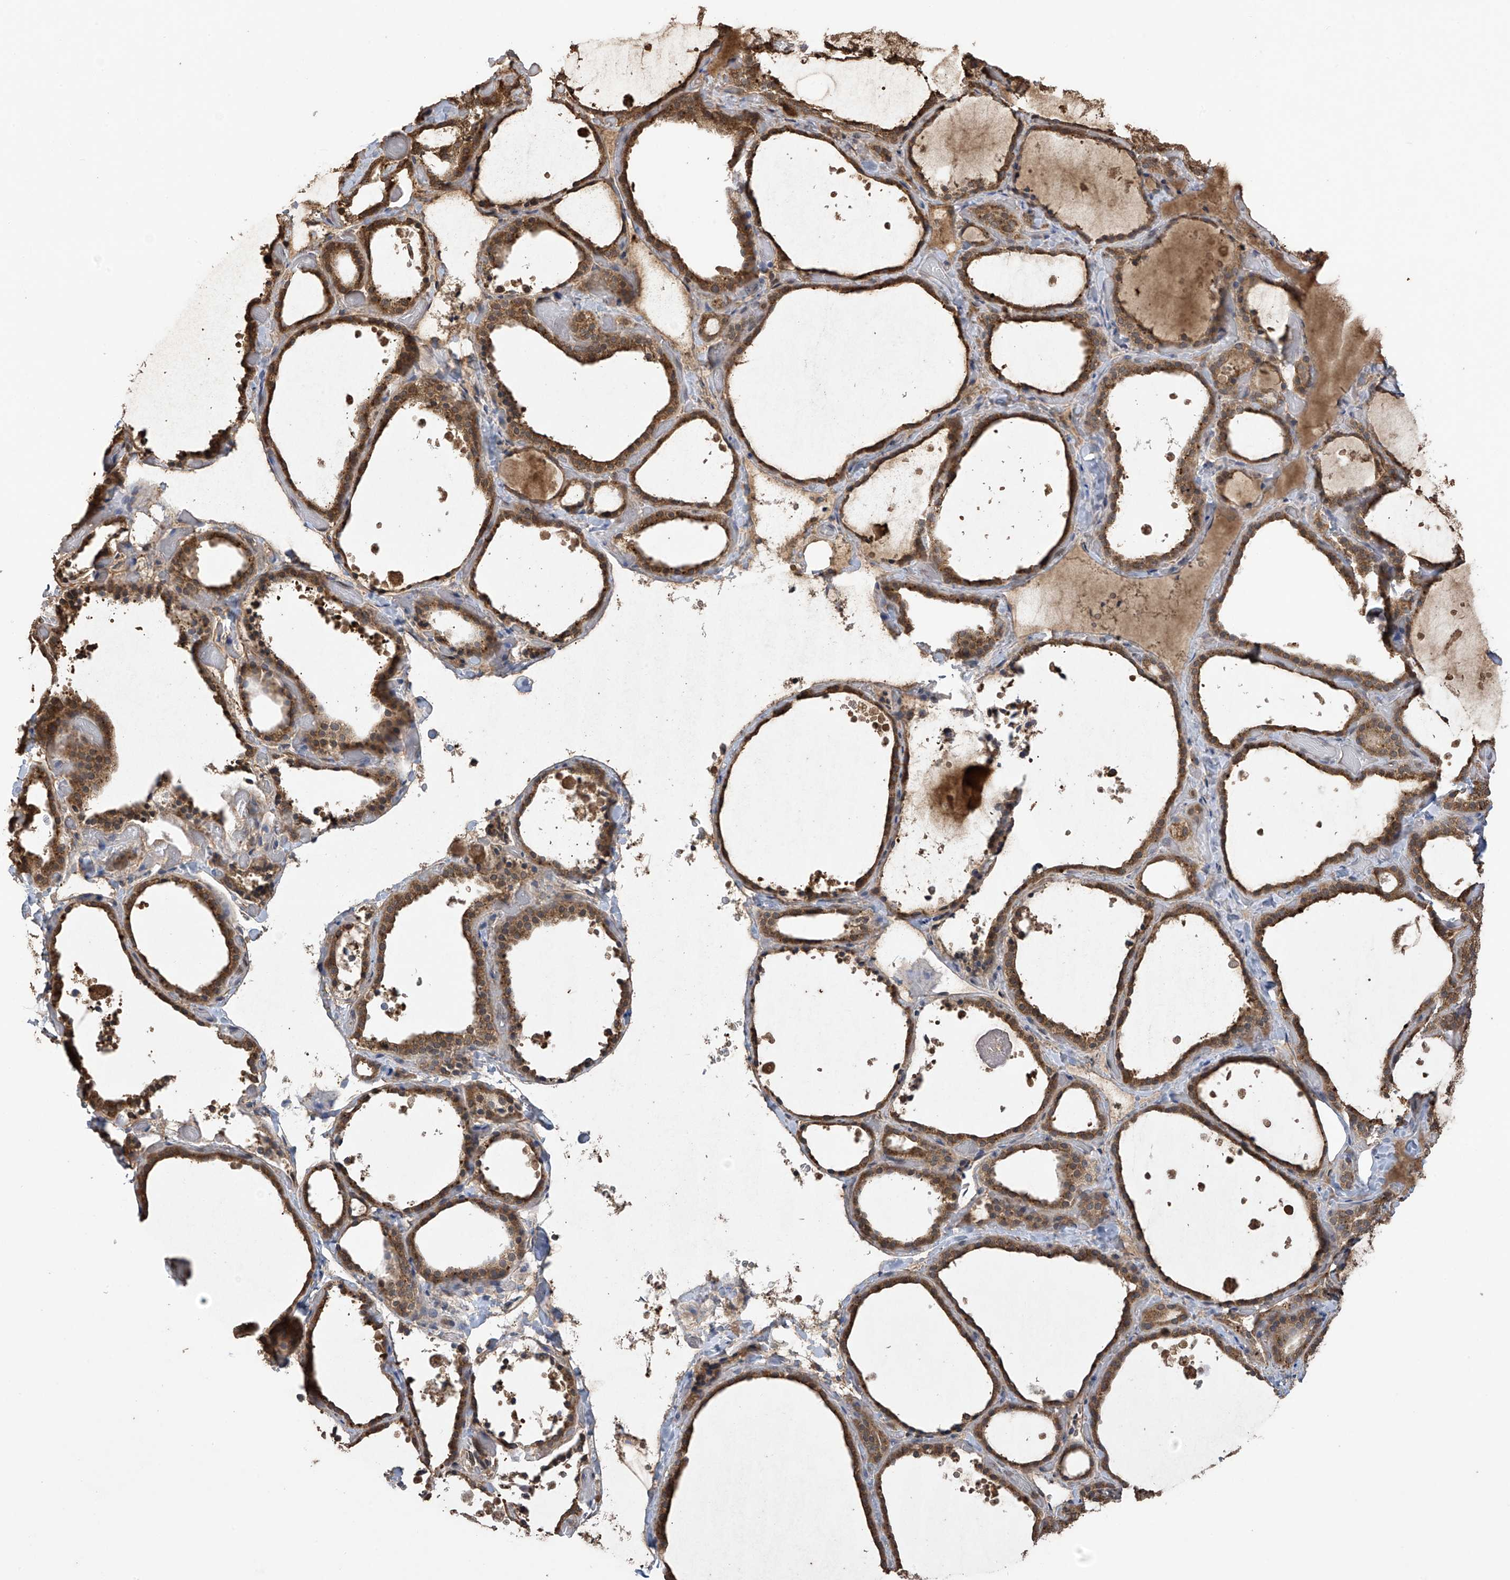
{"staining": {"intensity": "moderate", "quantity": ">75%", "location": "cytoplasmic/membranous"}, "tissue": "thyroid gland", "cell_type": "Glandular cells", "image_type": "normal", "snomed": [{"axis": "morphology", "description": "Normal tissue, NOS"}, {"axis": "topography", "description": "Thyroid gland"}], "caption": "The immunohistochemical stain labels moderate cytoplasmic/membranous expression in glandular cells of normal thyroid gland.", "gene": "PNPT1", "patient": {"sex": "female", "age": 44}}